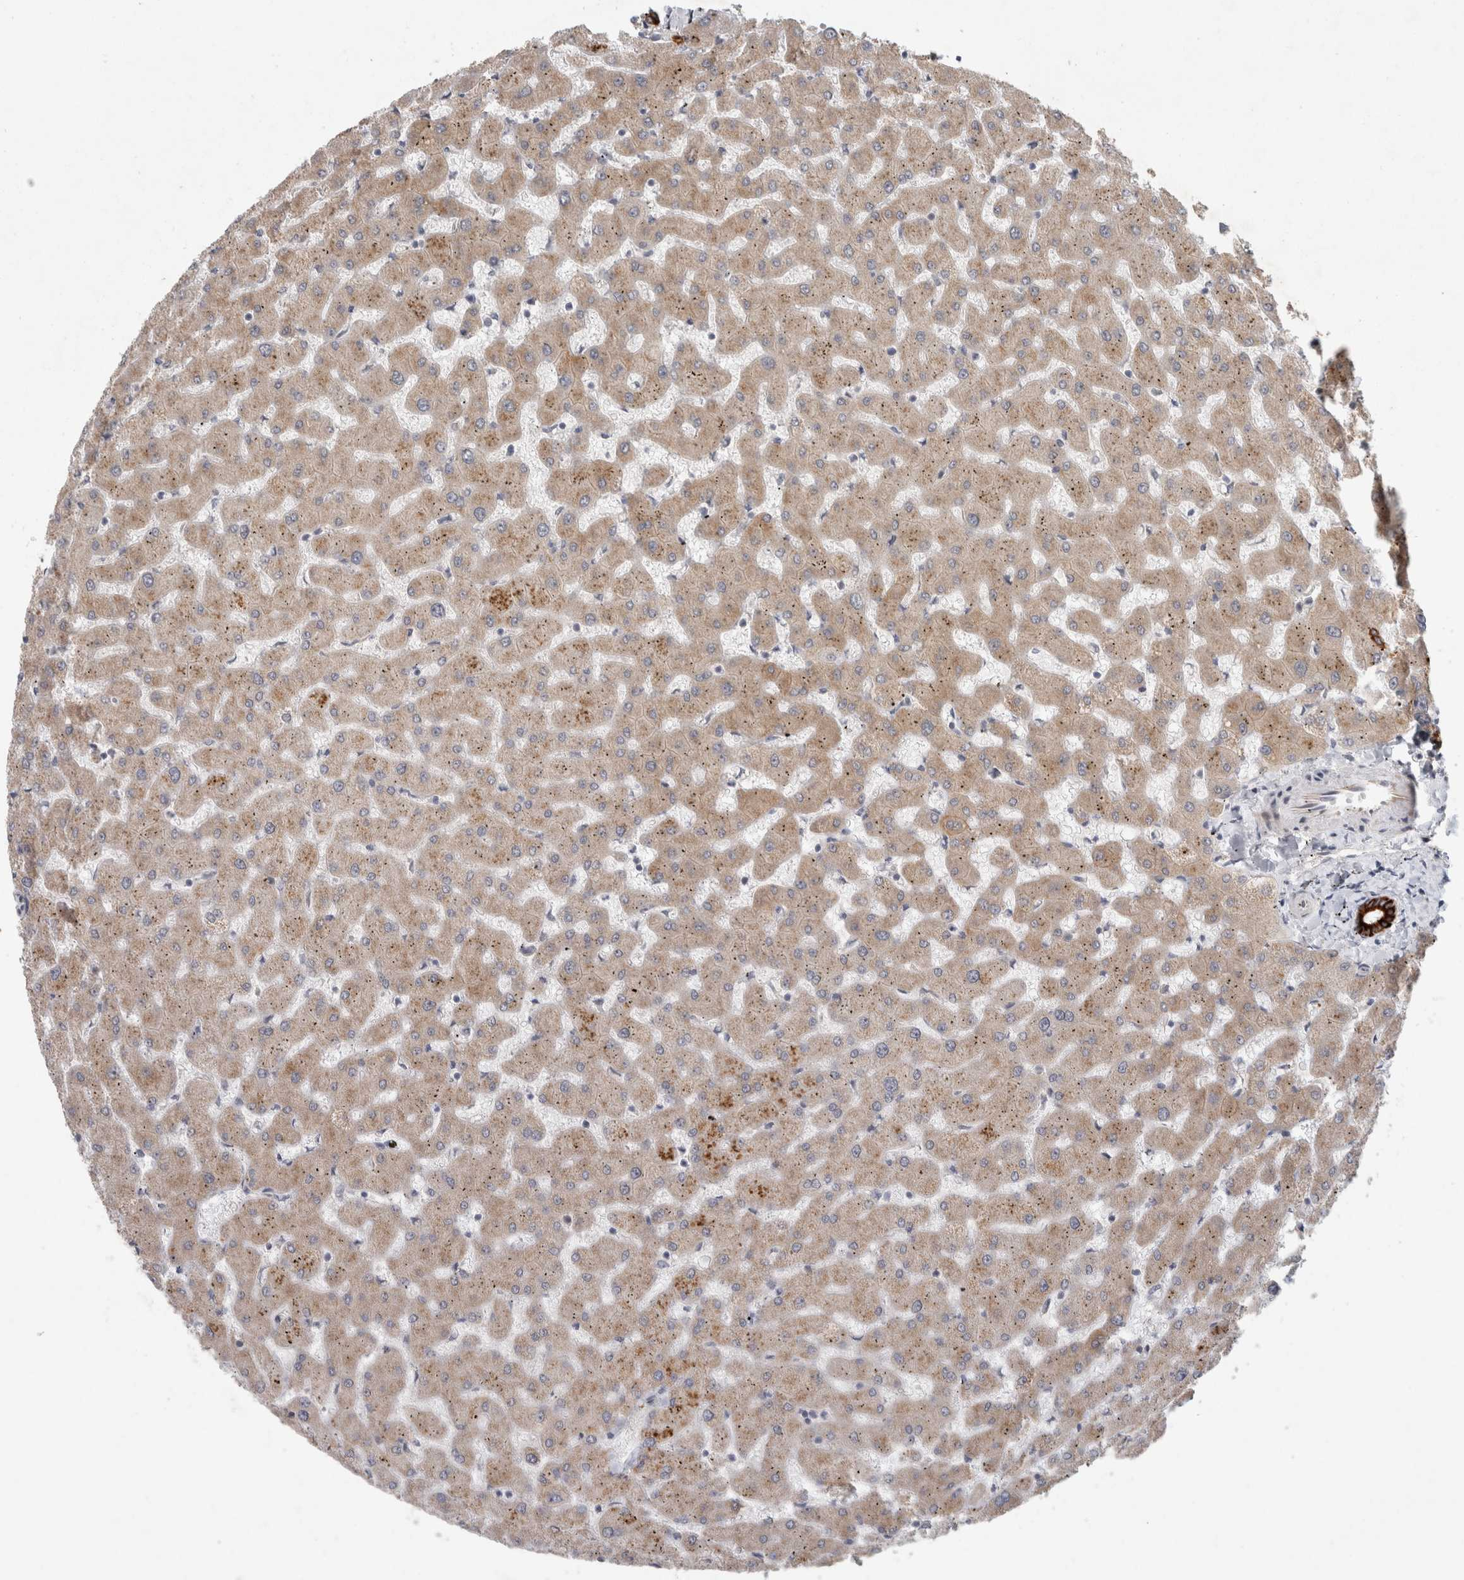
{"staining": {"intensity": "strong", "quantity": ">75%", "location": "cytoplasmic/membranous"}, "tissue": "liver", "cell_type": "Cholangiocytes", "image_type": "normal", "snomed": [{"axis": "morphology", "description": "Normal tissue, NOS"}, {"axis": "topography", "description": "Liver"}], "caption": "Immunohistochemistry histopathology image of unremarkable liver: liver stained using IHC reveals high levels of strong protein expression localized specifically in the cytoplasmic/membranous of cholangiocytes, appearing as a cytoplasmic/membranous brown color.", "gene": "CRISPLD1", "patient": {"sex": "female", "age": 63}}